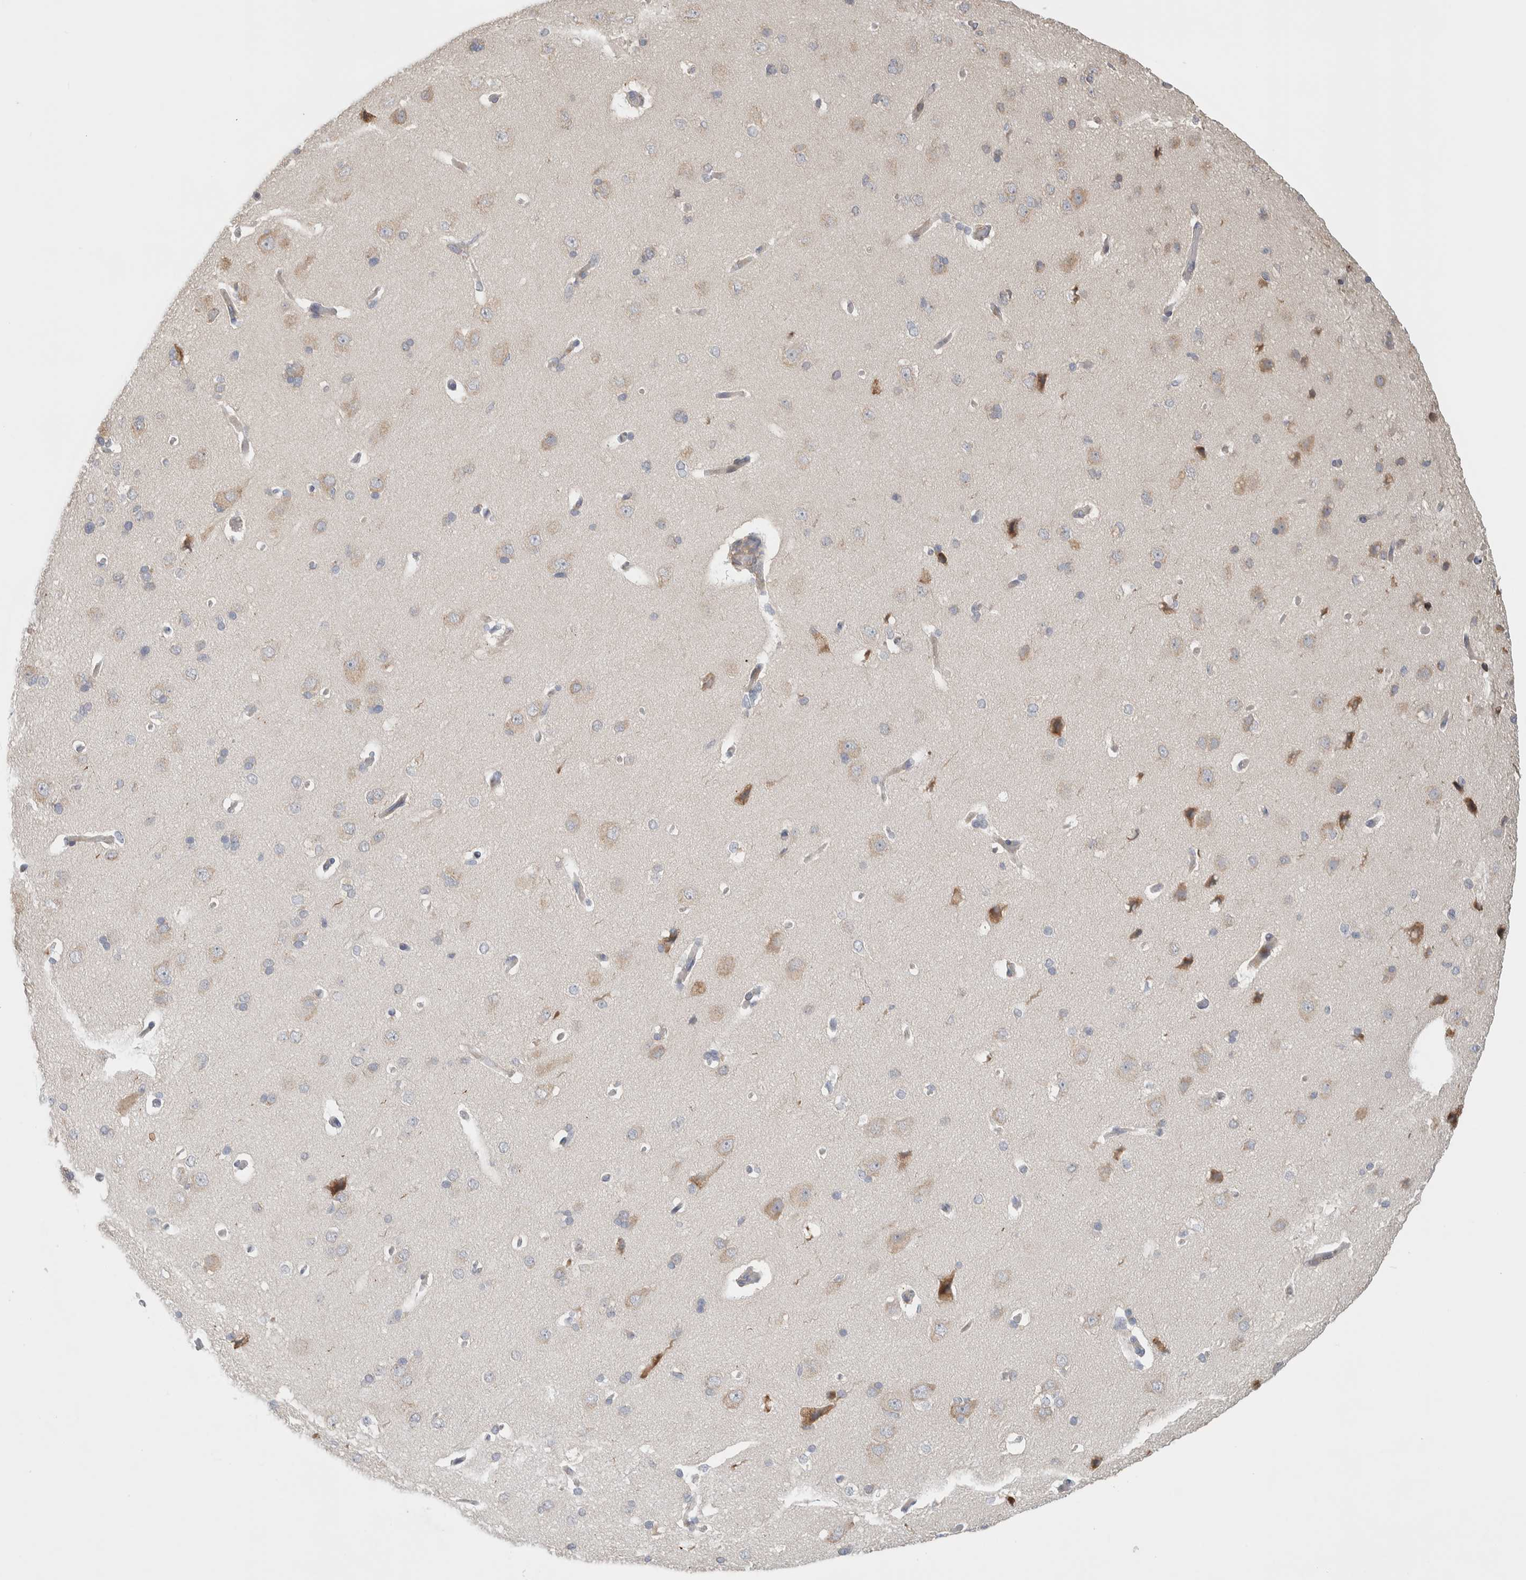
{"staining": {"intensity": "weak", "quantity": ">75%", "location": "cytoplasmic/membranous"}, "tissue": "cerebral cortex", "cell_type": "Endothelial cells", "image_type": "normal", "snomed": [{"axis": "morphology", "description": "Normal tissue, NOS"}, {"axis": "topography", "description": "Cerebral cortex"}], "caption": "High-power microscopy captured an immunohistochemistry (IHC) photomicrograph of normal cerebral cortex, revealing weak cytoplasmic/membranous staining in about >75% of endothelial cells. (Stains: DAB in brown, nuclei in blue, Microscopy: brightfield microscopy at high magnification).", "gene": "ADCY8", "patient": {"sex": "male", "age": 62}}